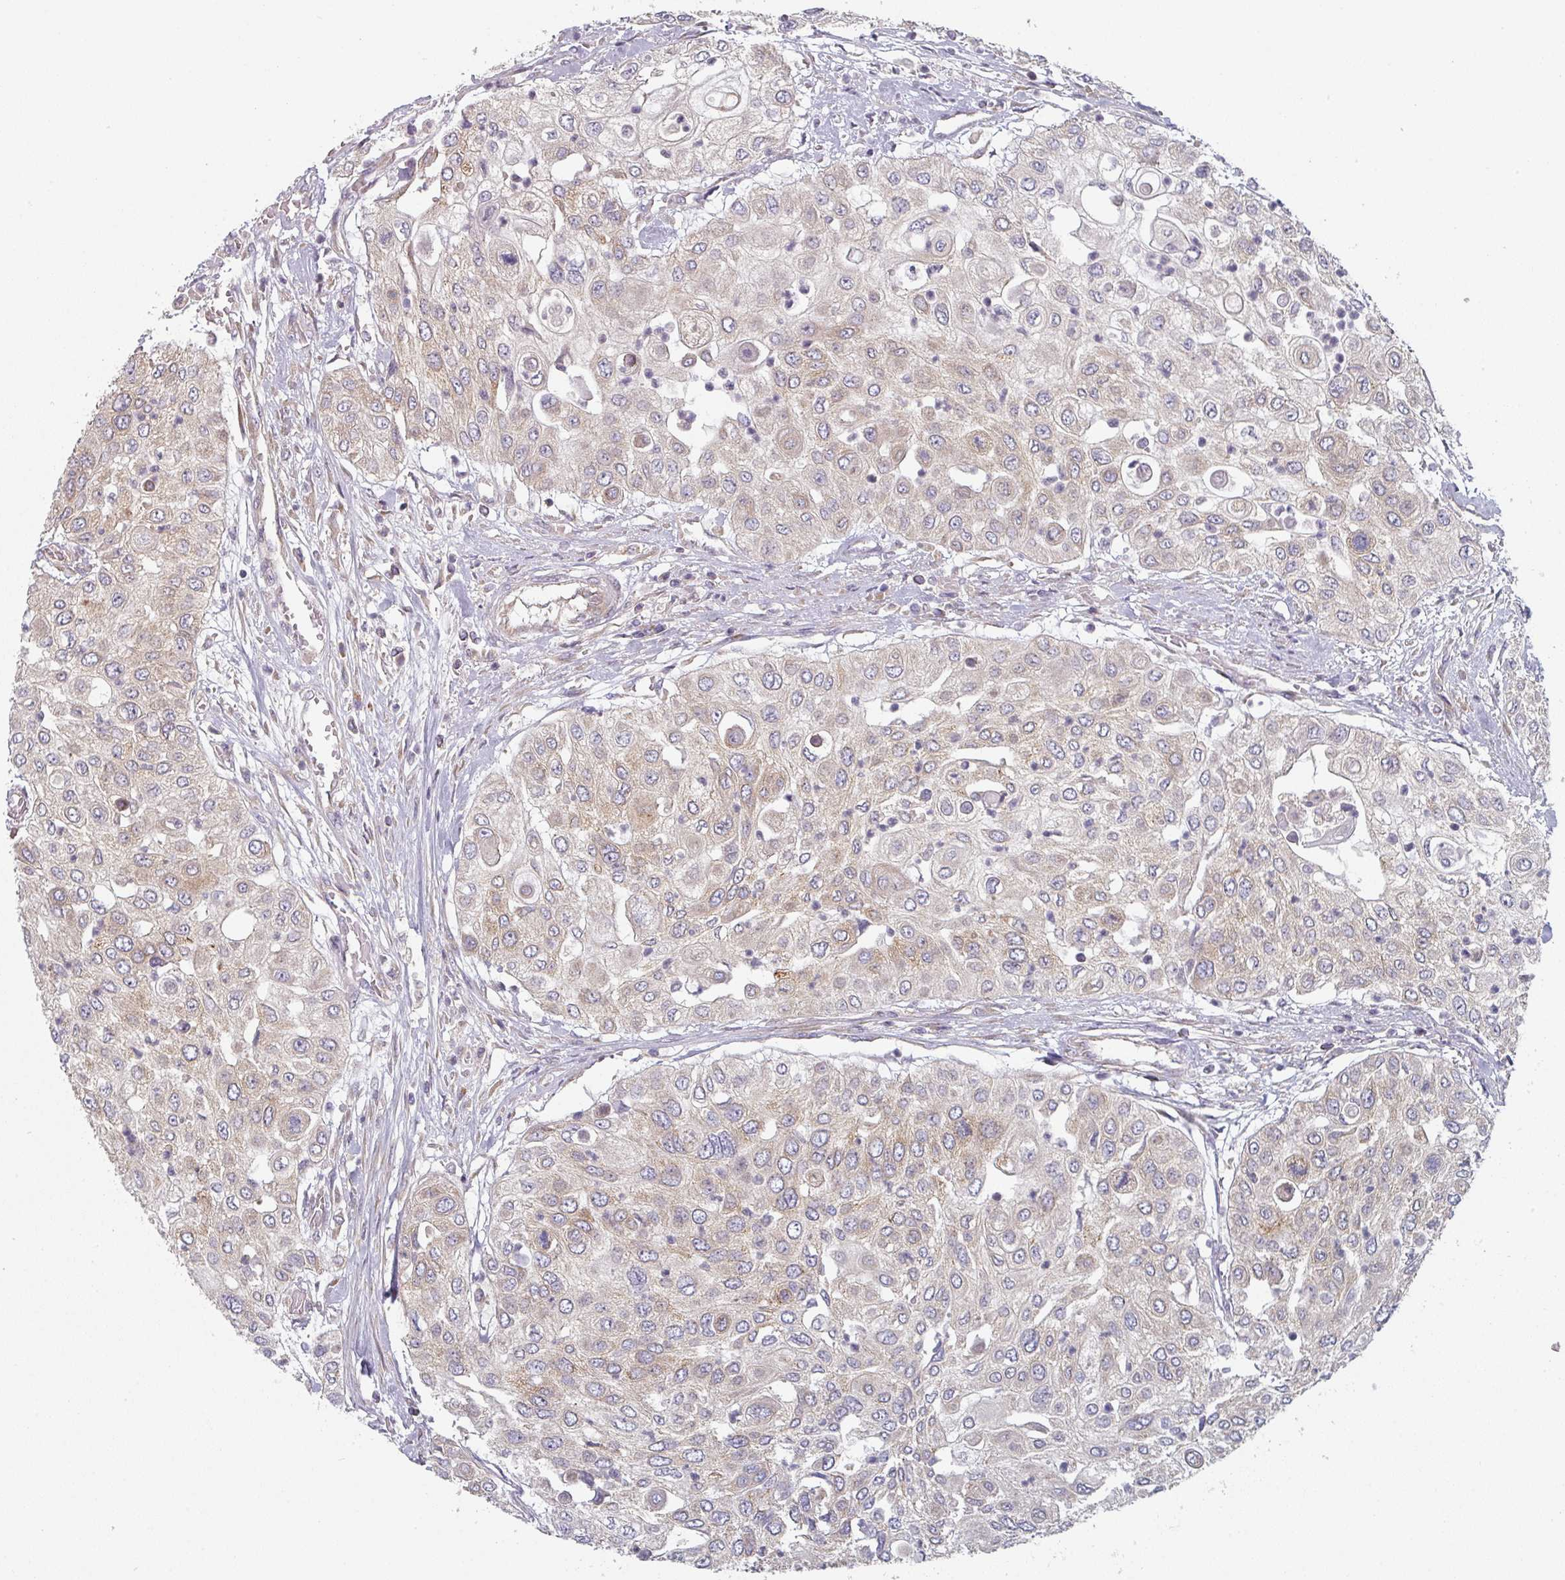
{"staining": {"intensity": "weak", "quantity": "25%-75%", "location": "cytoplasmic/membranous"}, "tissue": "urothelial cancer", "cell_type": "Tumor cells", "image_type": "cancer", "snomed": [{"axis": "morphology", "description": "Urothelial carcinoma, High grade"}, {"axis": "topography", "description": "Urinary bladder"}], "caption": "A brown stain highlights weak cytoplasmic/membranous staining of a protein in urothelial cancer tumor cells.", "gene": "TAPT1", "patient": {"sex": "female", "age": 79}}